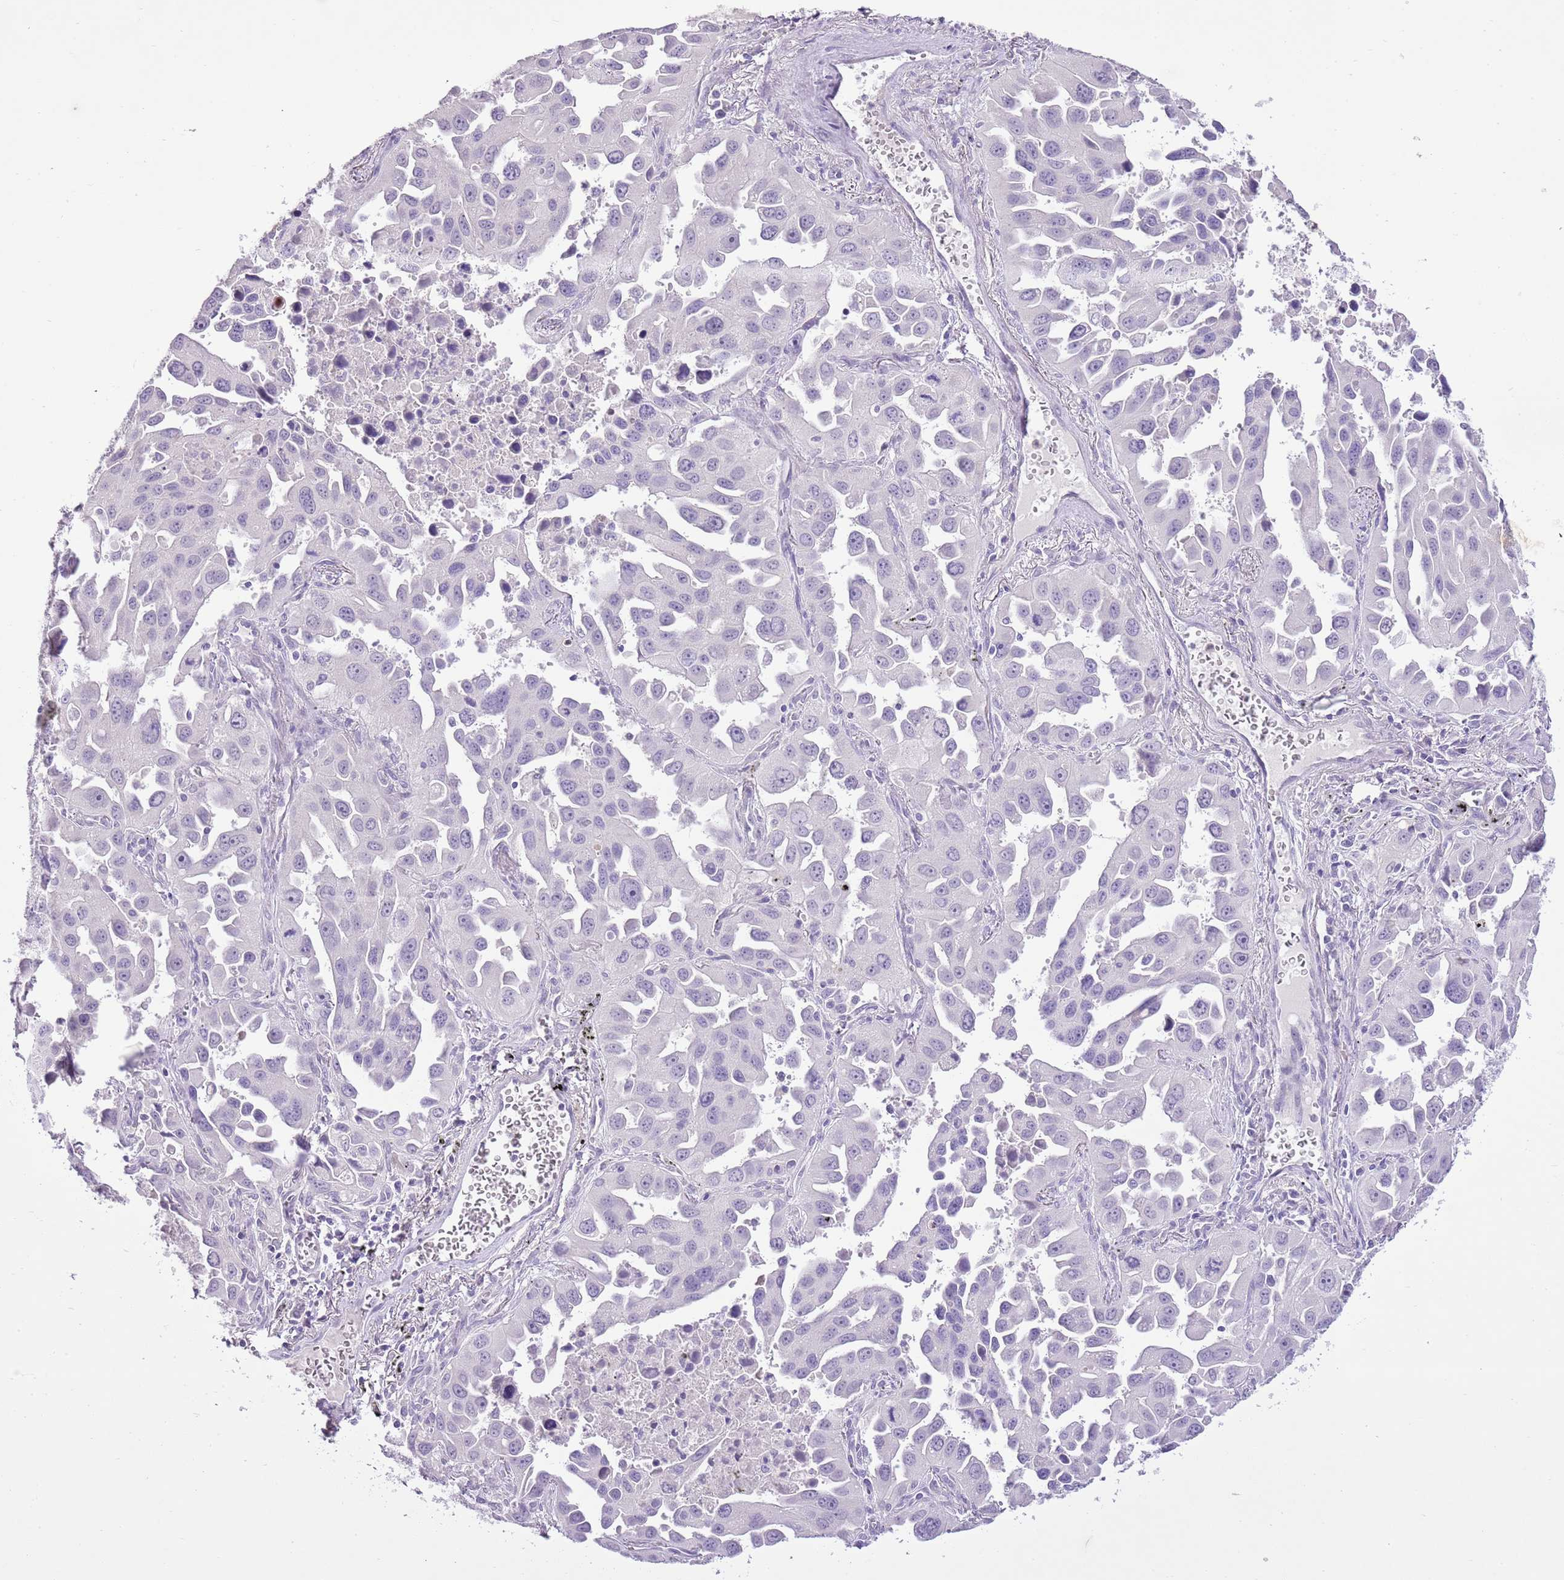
{"staining": {"intensity": "negative", "quantity": "none", "location": "none"}, "tissue": "lung cancer", "cell_type": "Tumor cells", "image_type": "cancer", "snomed": [{"axis": "morphology", "description": "Adenocarcinoma, NOS"}, {"axis": "topography", "description": "Lung"}], "caption": "High magnification brightfield microscopy of lung cancer stained with DAB (3,3'-diaminobenzidine) (brown) and counterstained with hematoxylin (blue): tumor cells show no significant staining.", "gene": "XPO7", "patient": {"sex": "male", "age": 66}}